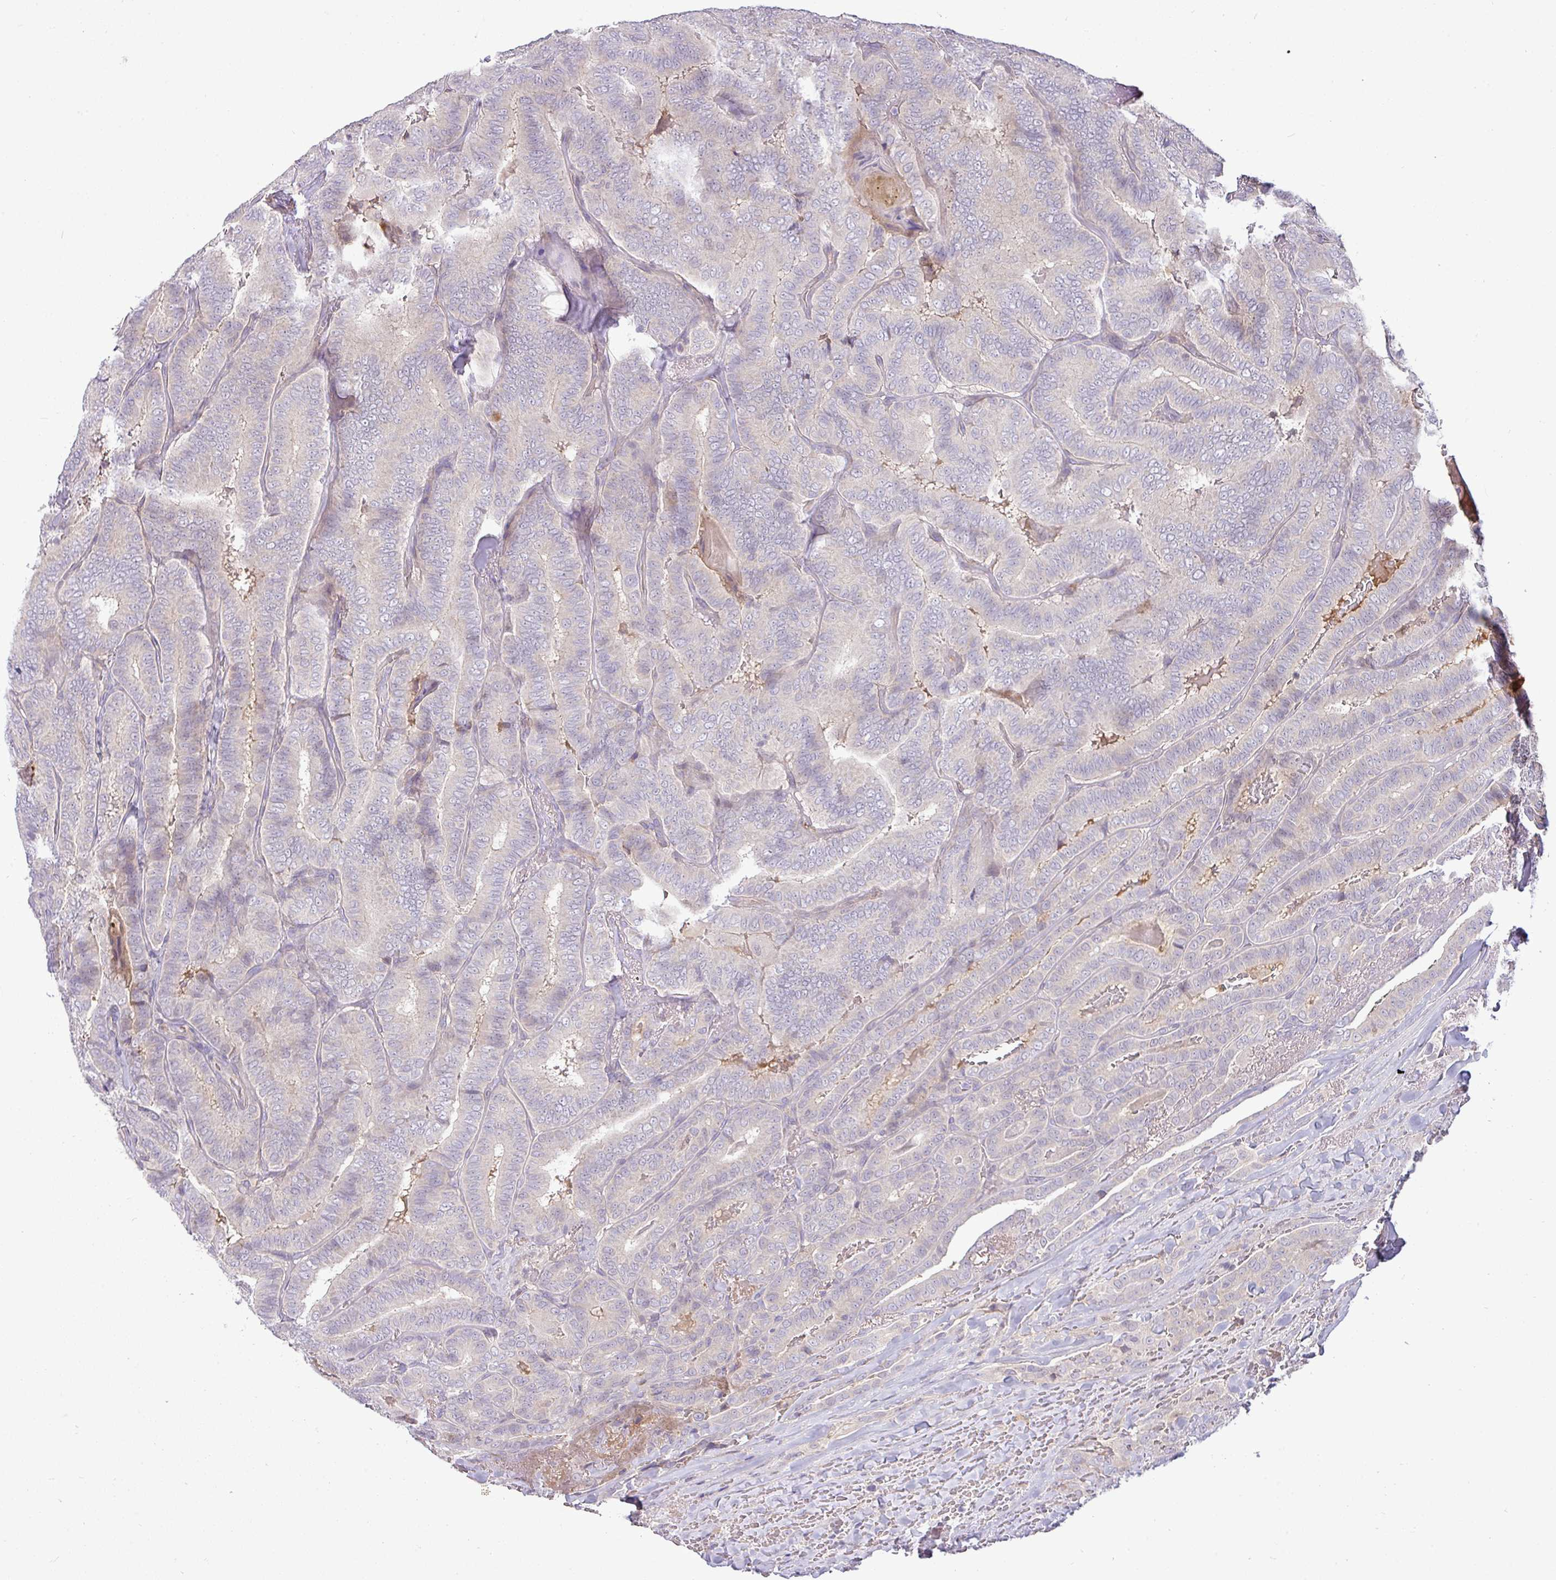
{"staining": {"intensity": "negative", "quantity": "none", "location": "none"}, "tissue": "thyroid cancer", "cell_type": "Tumor cells", "image_type": "cancer", "snomed": [{"axis": "morphology", "description": "Papillary adenocarcinoma, NOS"}, {"axis": "topography", "description": "Thyroid gland"}], "caption": "Thyroid papillary adenocarcinoma stained for a protein using immunohistochemistry demonstrates no staining tumor cells.", "gene": "APOM", "patient": {"sex": "male", "age": 61}}